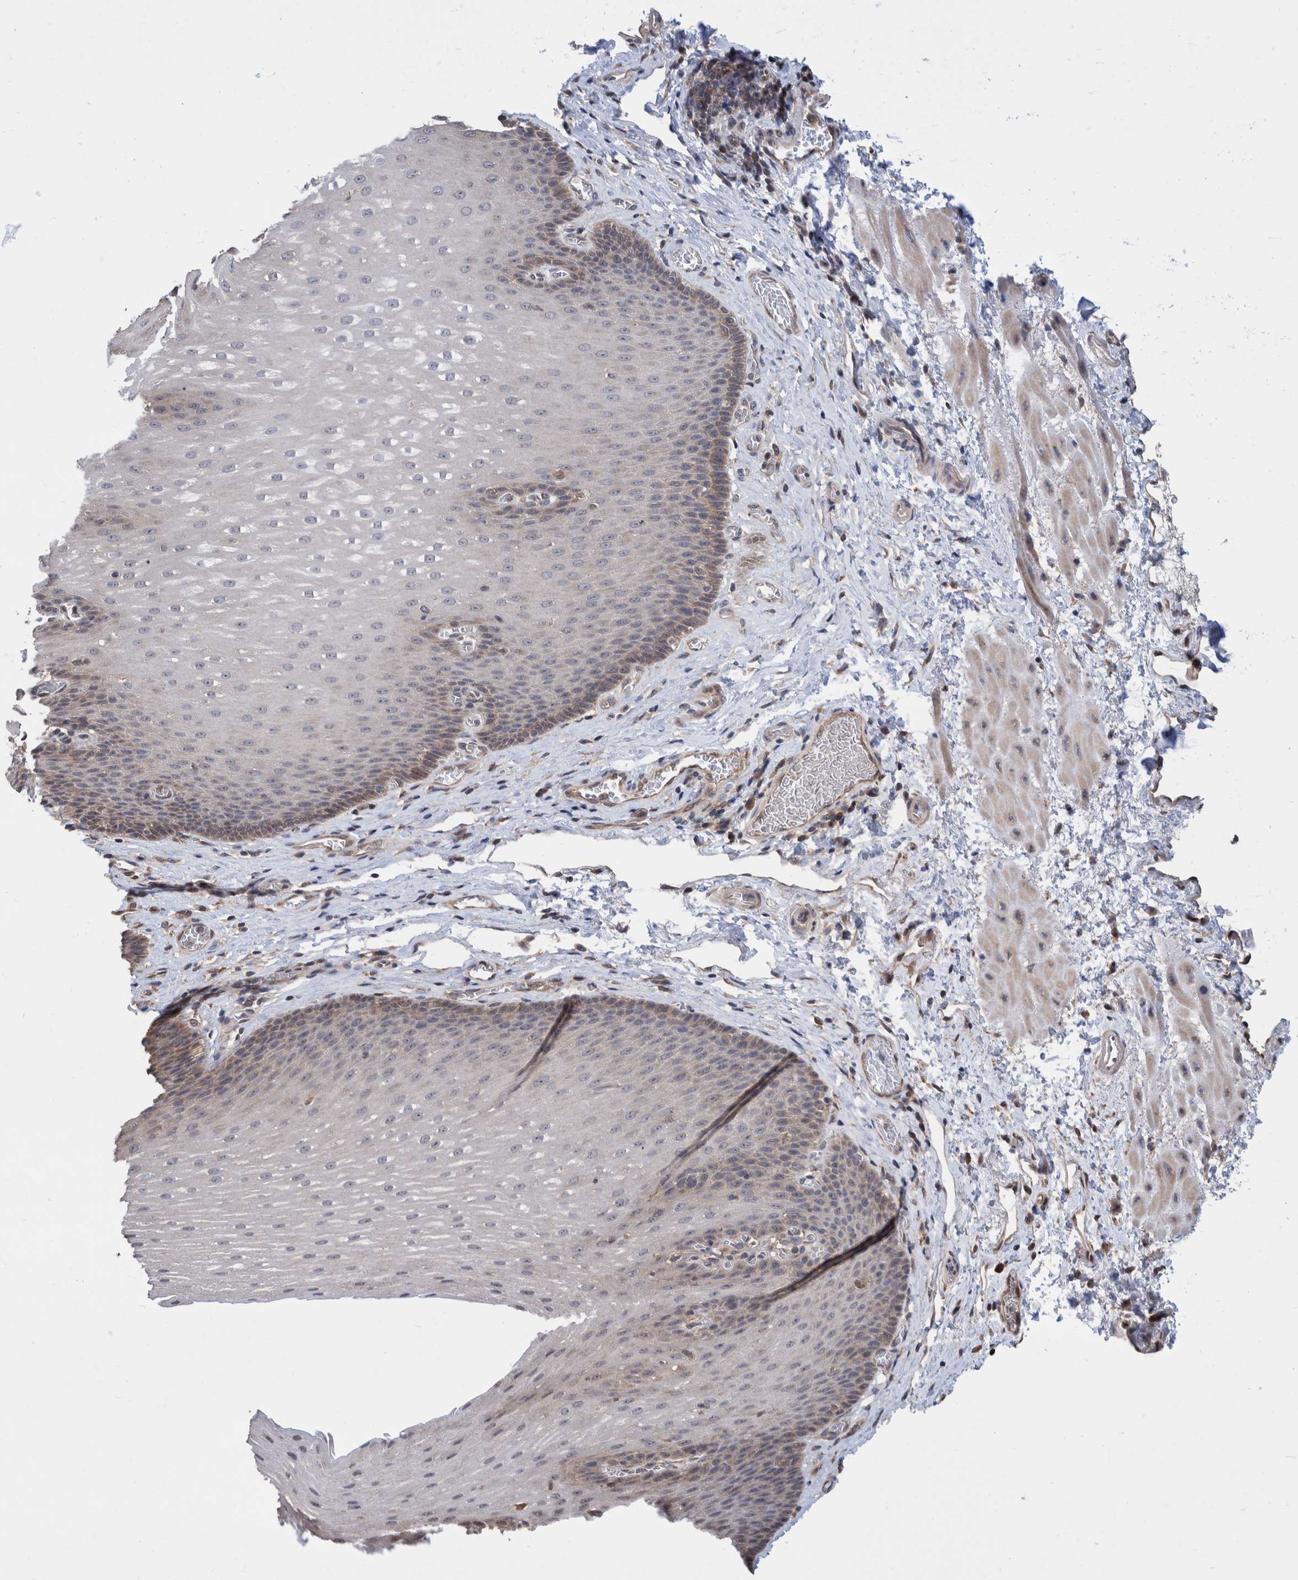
{"staining": {"intensity": "weak", "quantity": "<25%", "location": "cytoplasmic/membranous"}, "tissue": "esophagus", "cell_type": "Squamous epithelial cells", "image_type": "normal", "snomed": [{"axis": "morphology", "description": "Normal tissue, NOS"}, {"axis": "topography", "description": "Esophagus"}], "caption": "High power microscopy image of an immunohistochemistry (IHC) photomicrograph of unremarkable esophagus, revealing no significant expression in squamous epithelial cells.", "gene": "PLPBP", "patient": {"sex": "male", "age": 48}}